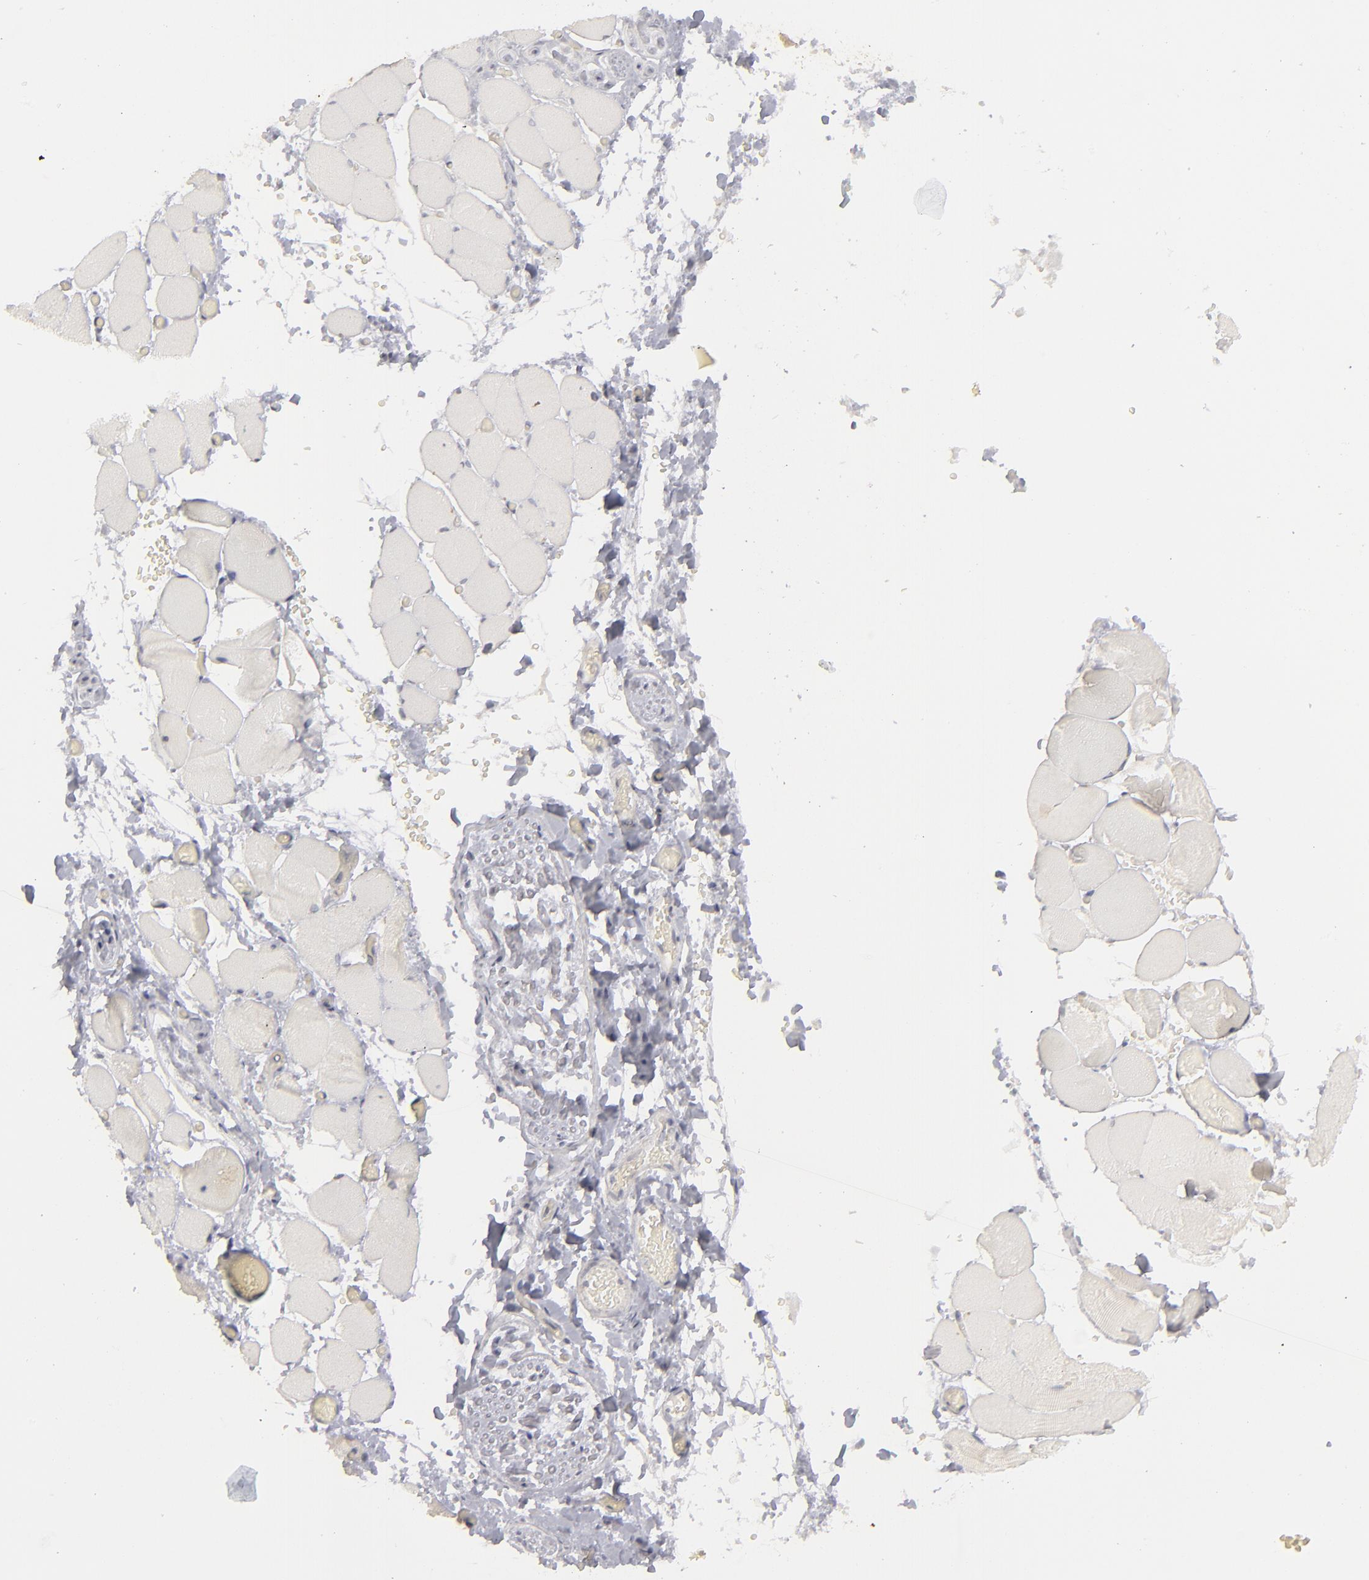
{"staining": {"intensity": "negative", "quantity": "none", "location": "none"}, "tissue": "skeletal muscle", "cell_type": "Myocytes", "image_type": "normal", "snomed": [{"axis": "morphology", "description": "Normal tissue, NOS"}, {"axis": "topography", "description": "Skeletal muscle"}, {"axis": "topography", "description": "Soft tissue"}], "caption": "A high-resolution photomicrograph shows immunohistochemistry staining of normal skeletal muscle, which exhibits no significant positivity in myocytes.", "gene": "KIAA1210", "patient": {"sex": "female", "age": 58}}